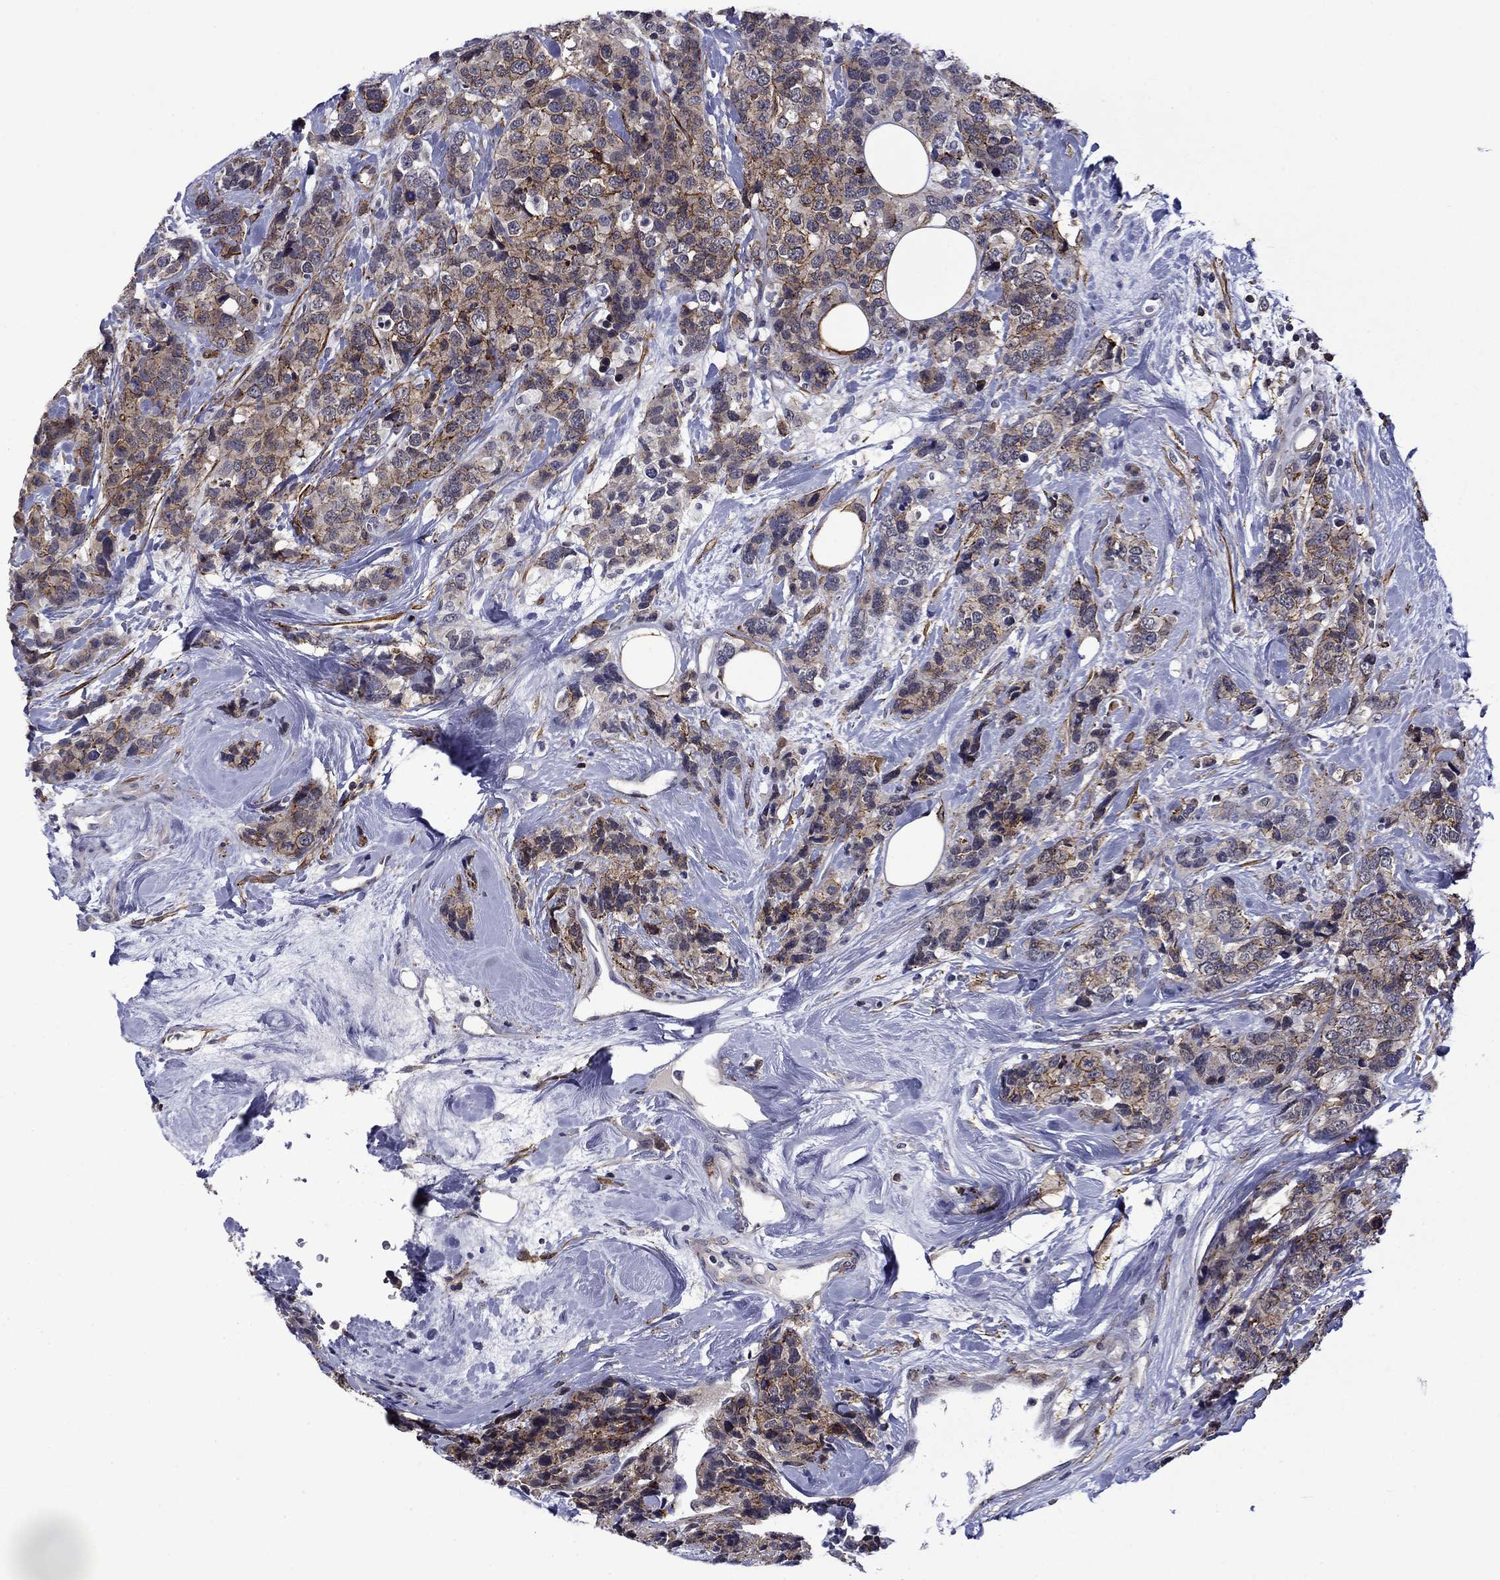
{"staining": {"intensity": "strong", "quantity": "<25%", "location": "cytoplasmic/membranous"}, "tissue": "breast cancer", "cell_type": "Tumor cells", "image_type": "cancer", "snomed": [{"axis": "morphology", "description": "Lobular carcinoma"}, {"axis": "topography", "description": "Breast"}], "caption": "This histopathology image displays IHC staining of human breast lobular carcinoma, with medium strong cytoplasmic/membranous staining in approximately <25% of tumor cells.", "gene": "LMO7", "patient": {"sex": "female", "age": 59}}